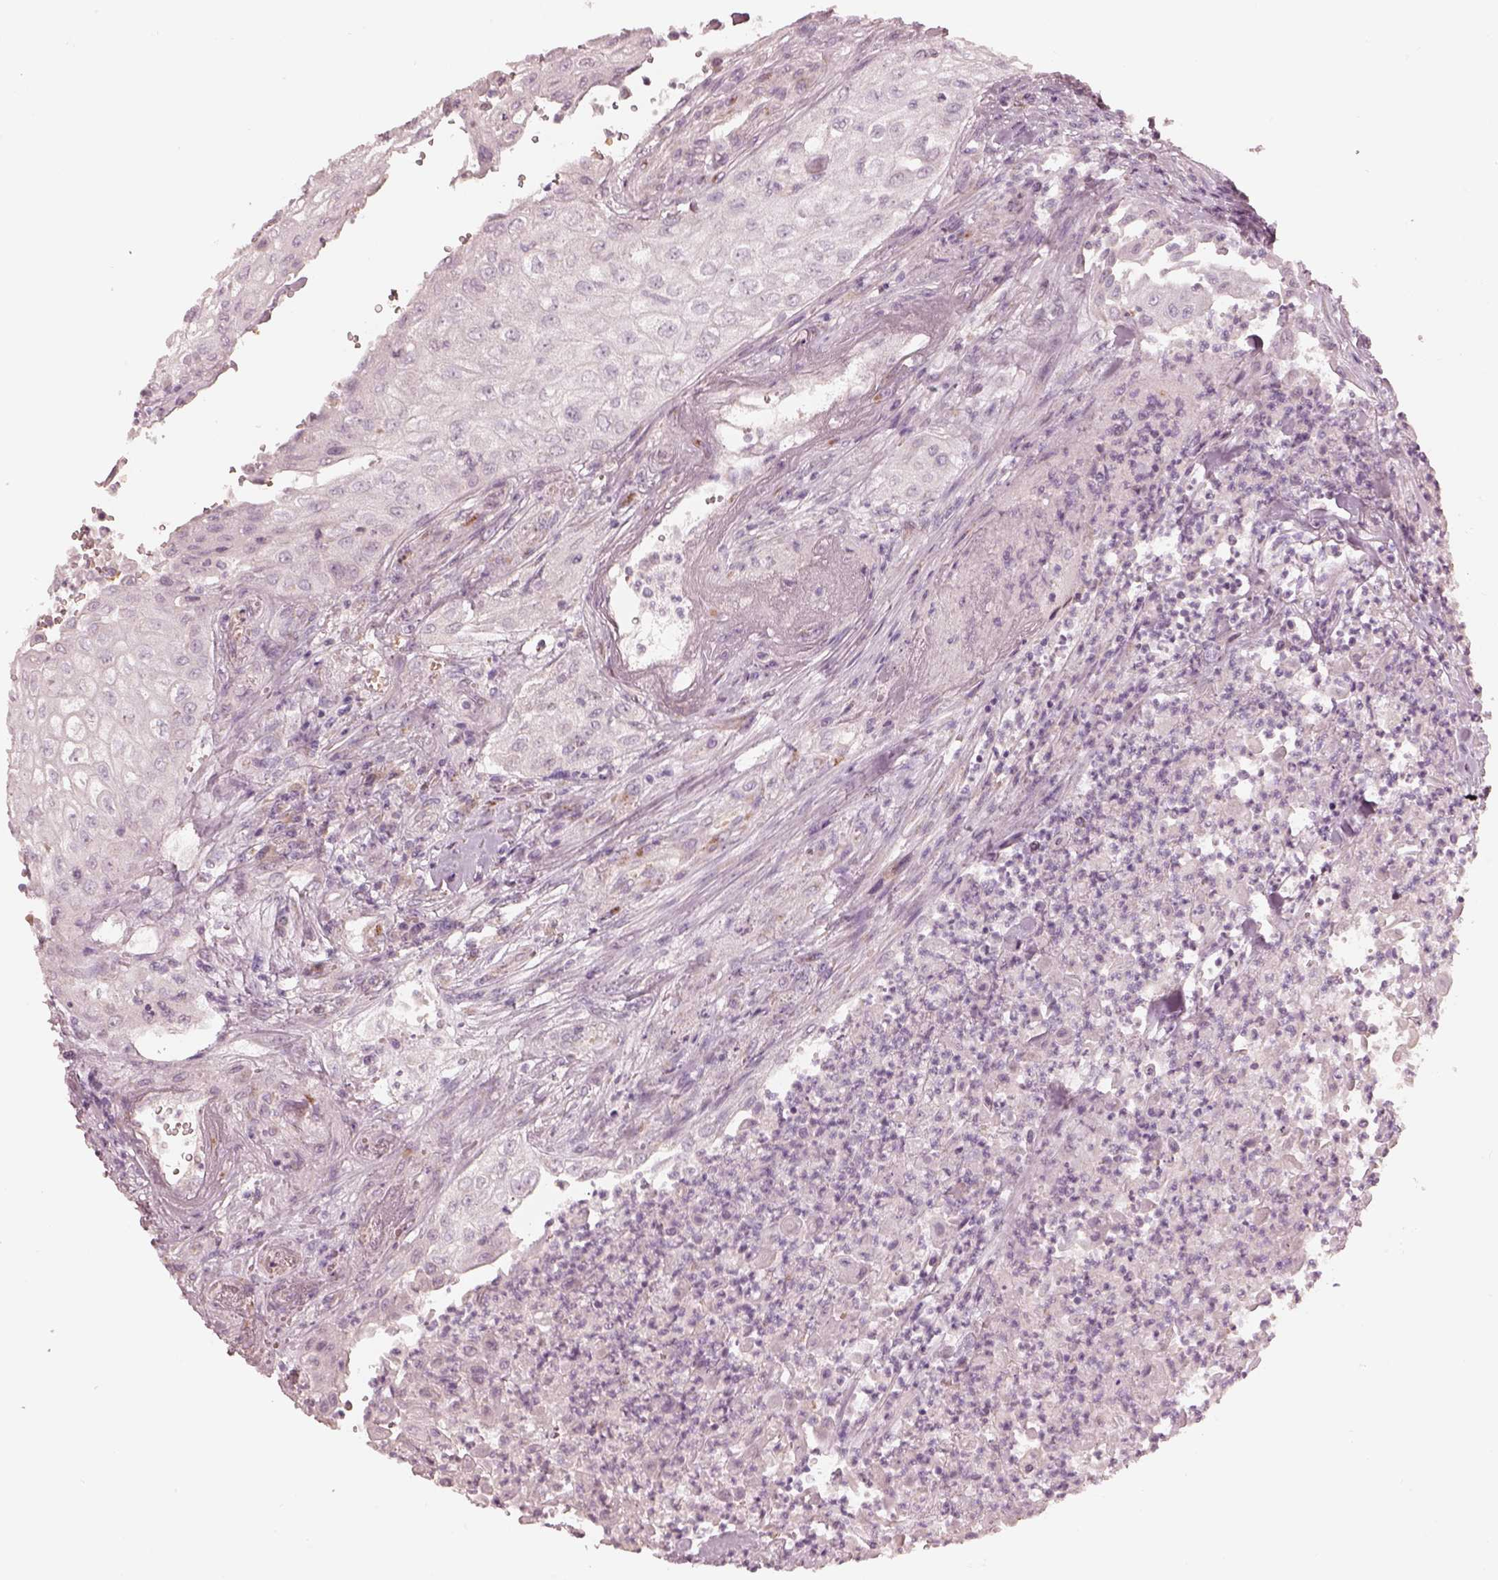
{"staining": {"intensity": "negative", "quantity": "none", "location": "none"}, "tissue": "urothelial cancer", "cell_type": "Tumor cells", "image_type": "cancer", "snomed": [{"axis": "morphology", "description": "Urothelial carcinoma, High grade"}, {"axis": "topography", "description": "Urinary bladder"}], "caption": "DAB (3,3'-diaminobenzidine) immunohistochemical staining of high-grade urothelial carcinoma displays no significant expression in tumor cells. (DAB (3,3'-diaminobenzidine) immunohistochemistry (IHC) visualized using brightfield microscopy, high magnification).", "gene": "ANKLE1", "patient": {"sex": "male", "age": 62}}